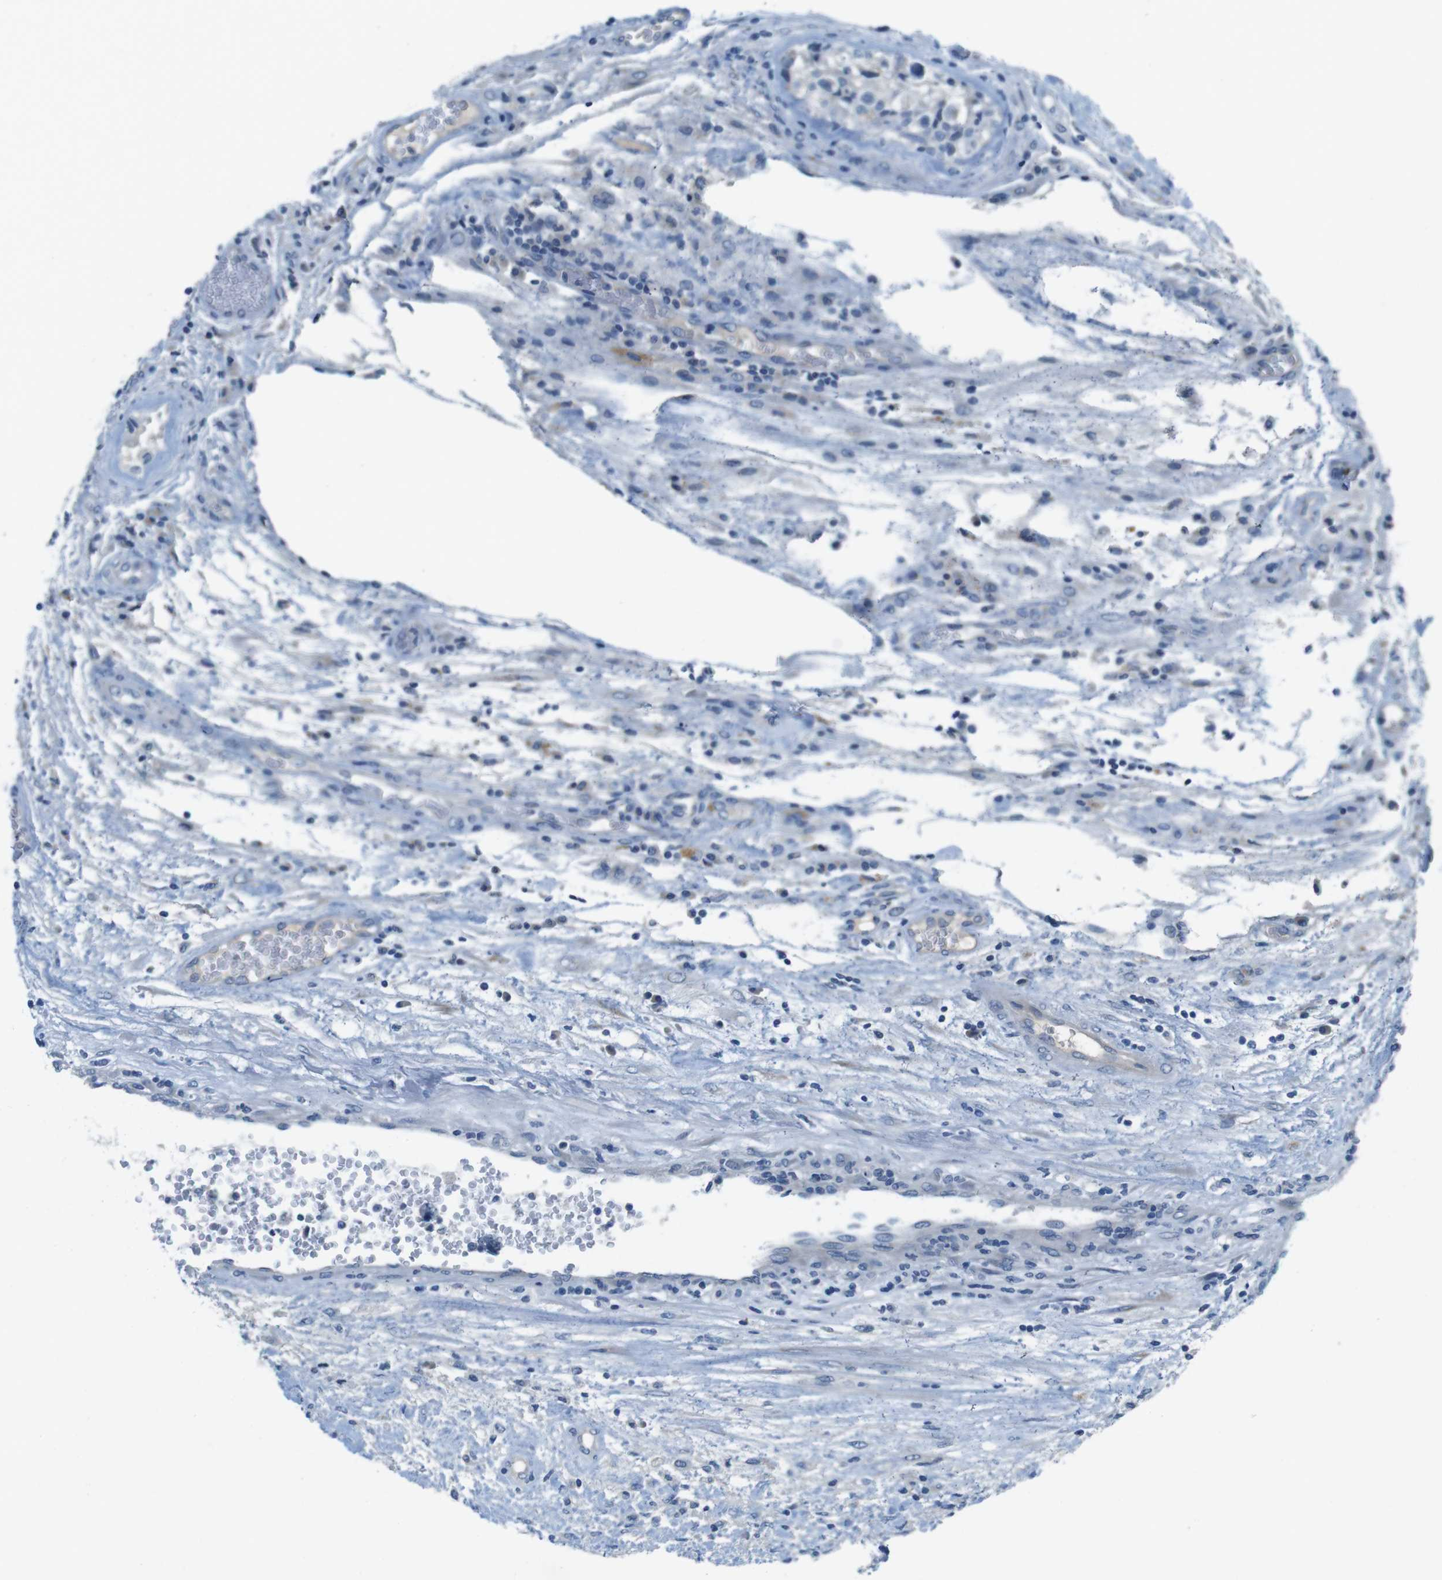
{"staining": {"intensity": "negative", "quantity": "none", "location": "none"}, "tissue": "testis cancer", "cell_type": "Tumor cells", "image_type": "cancer", "snomed": [{"axis": "morphology", "description": "Carcinoma, Embryonal, NOS"}, {"axis": "topography", "description": "Testis"}], "caption": "This is a photomicrograph of immunohistochemistry staining of embryonal carcinoma (testis), which shows no expression in tumor cells.", "gene": "SLC35A3", "patient": {"sex": "male", "age": 36}}